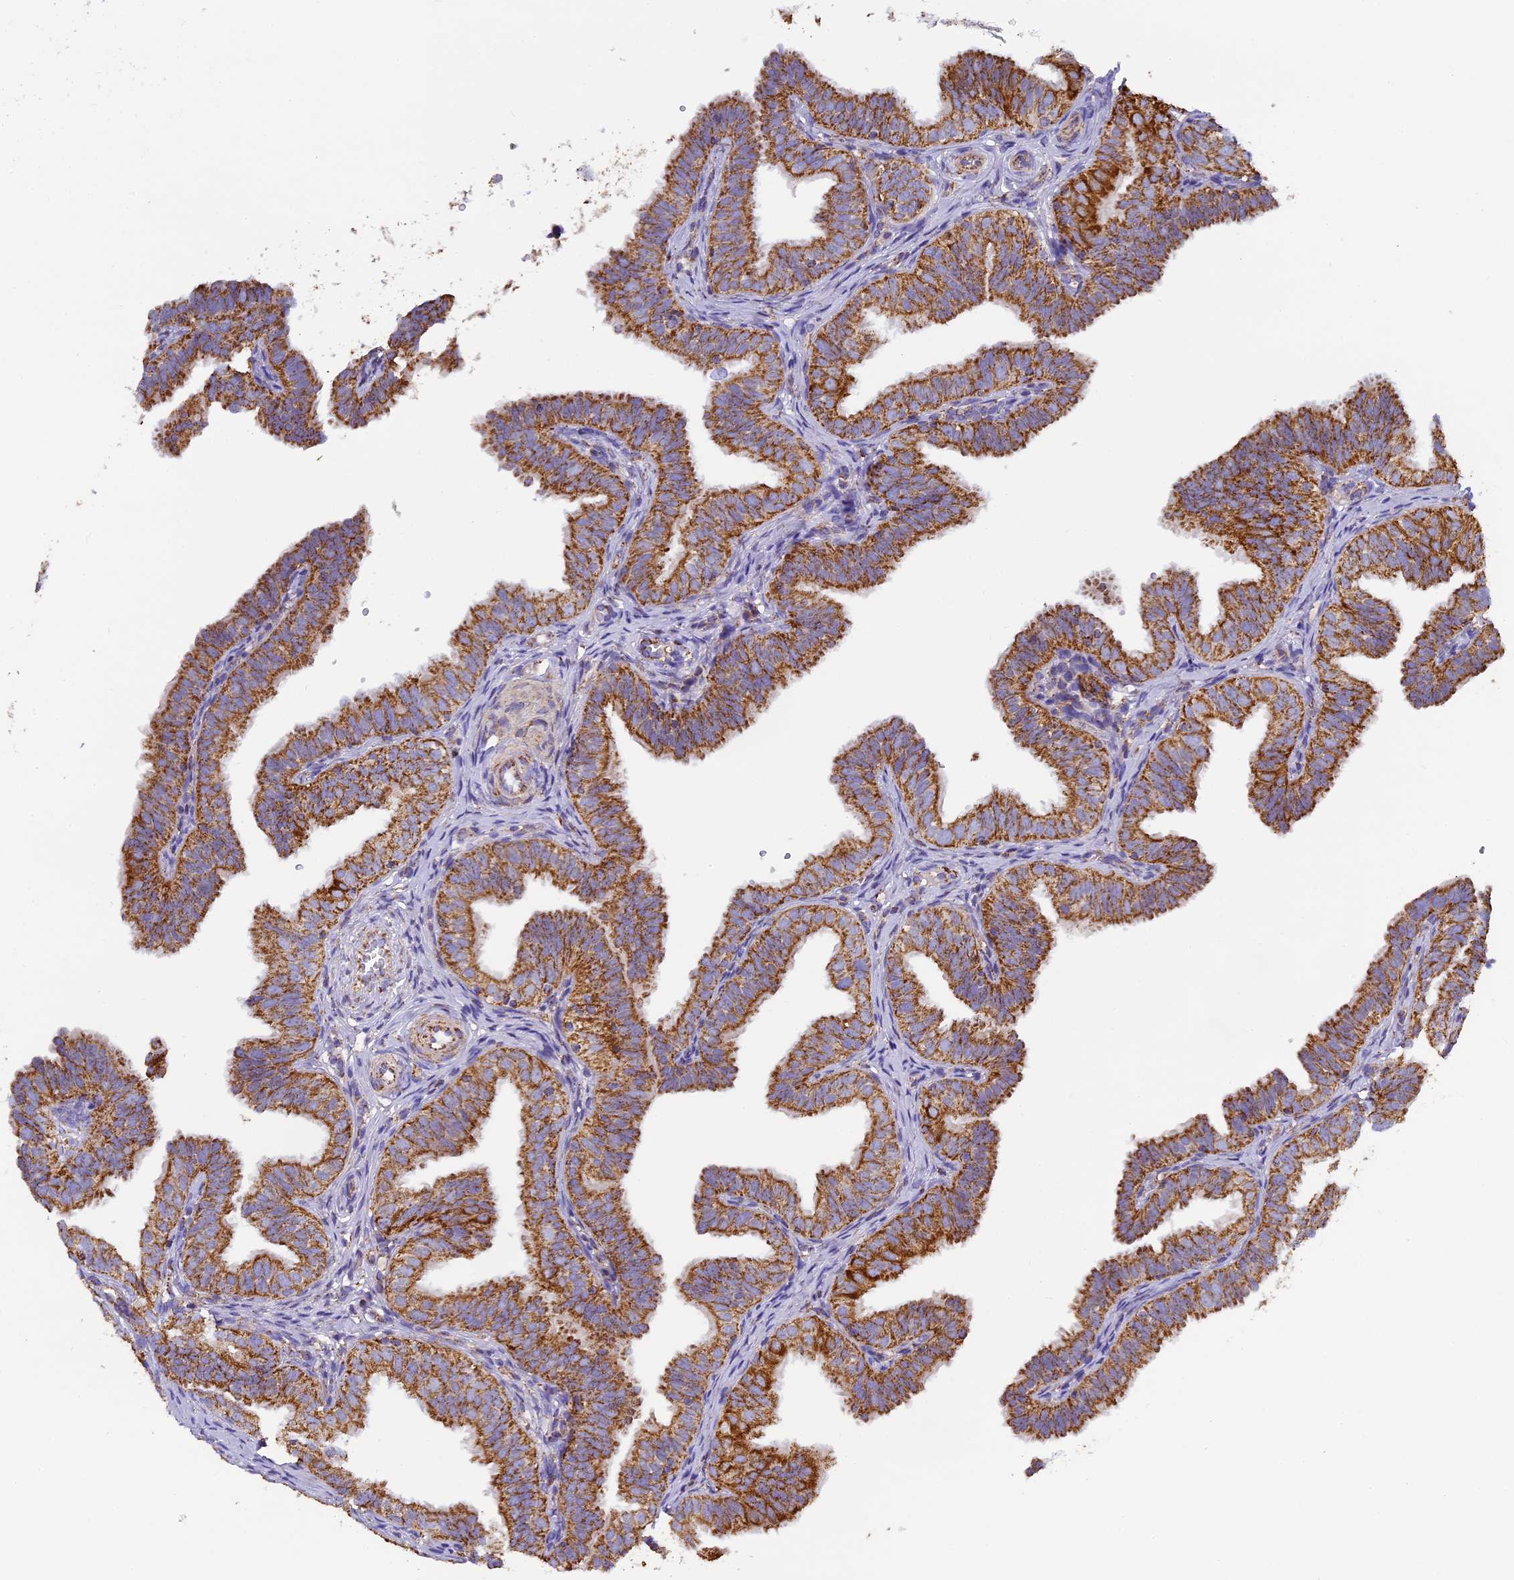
{"staining": {"intensity": "strong", "quantity": ">75%", "location": "cytoplasmic/membranous"}, "tissue": "fallopian tube", "cell_type": "Glandular cells", "image_type": "normal", "snomed": [{"axis": "morphology", "description": "Normal tissue, NOS"}, {"axis": "topography", "description": "Fallopian tube"}], "caption": "Immunohistochemistry (IHC) of normal fallopian tube displays high levels of strong cytoplasmic/membranous expression in approximately >75% of glandular cells. (DAB IHC, brown staining for protein, blue staining for nuclei).", "gene": "STK17A", "patient": {"sex": "female", "age": 35}}